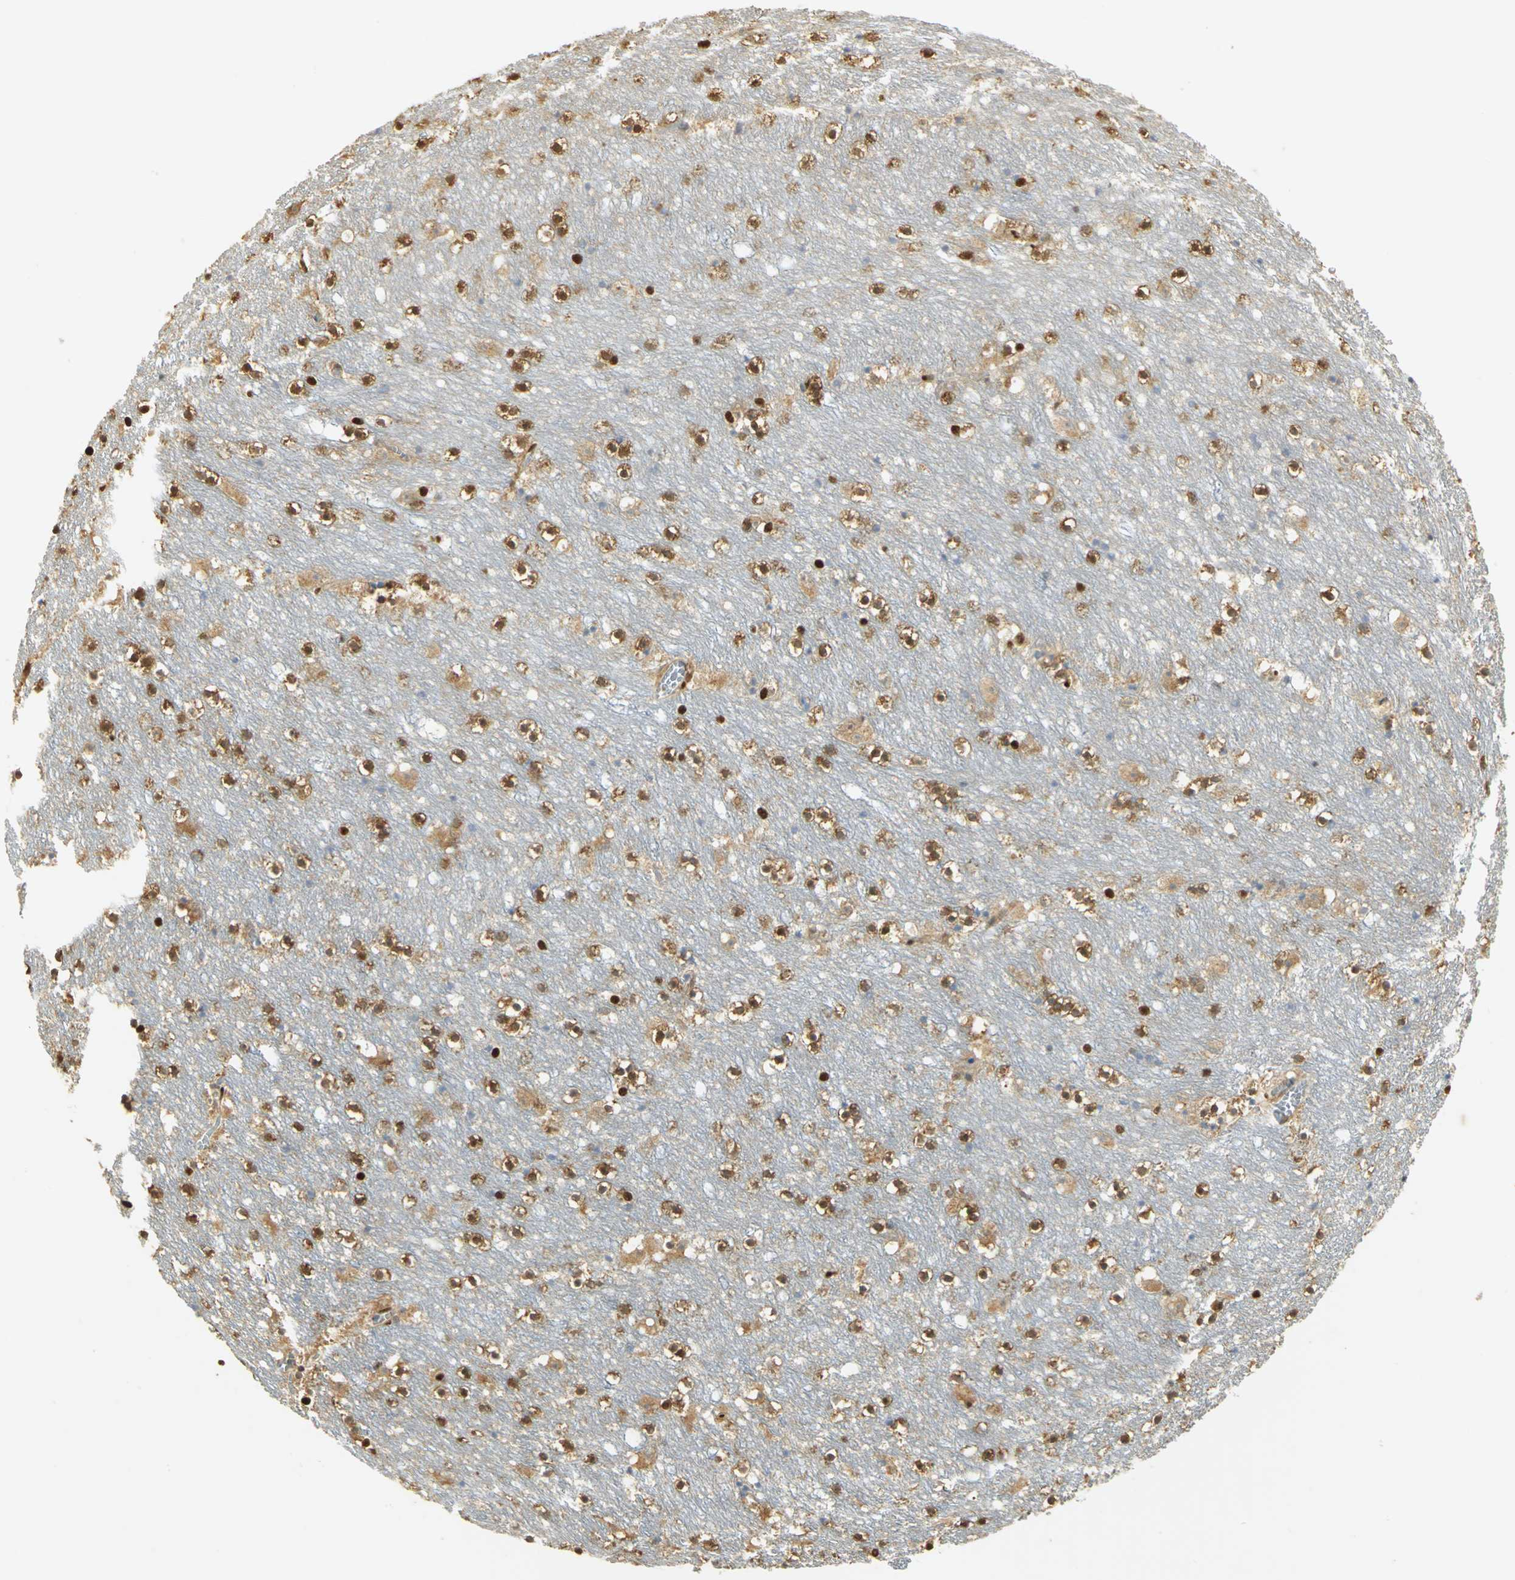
{"staining": {"intensity": "strong", "quantity": ">75%", "location": "cytoplasmic/membranous,nuclear"}, "tissue": "caudate", "cell_type": "Glial cells", "image_type": "normal", "snomed": [{"axis": "morphology", "description": "Normal tissue, NOS"}, {"axis": "topography", "description": "Lateral ventricle wall"}], "caption": "DAB (3,3'-diaminobenzidine) immunohistochemical staining of unremarkable human caudate demonstrates strong cytoplasmic/membranous,nuclear protein expression in approximately >75% of glial cells. The staining was performed using DAB to visualize the protein expression in brown, while the nuclei were stained in blue with hematoxylin (Magnification: 20x).", "gene": "SET", "patient": {"sex": "male", "age": 45}}